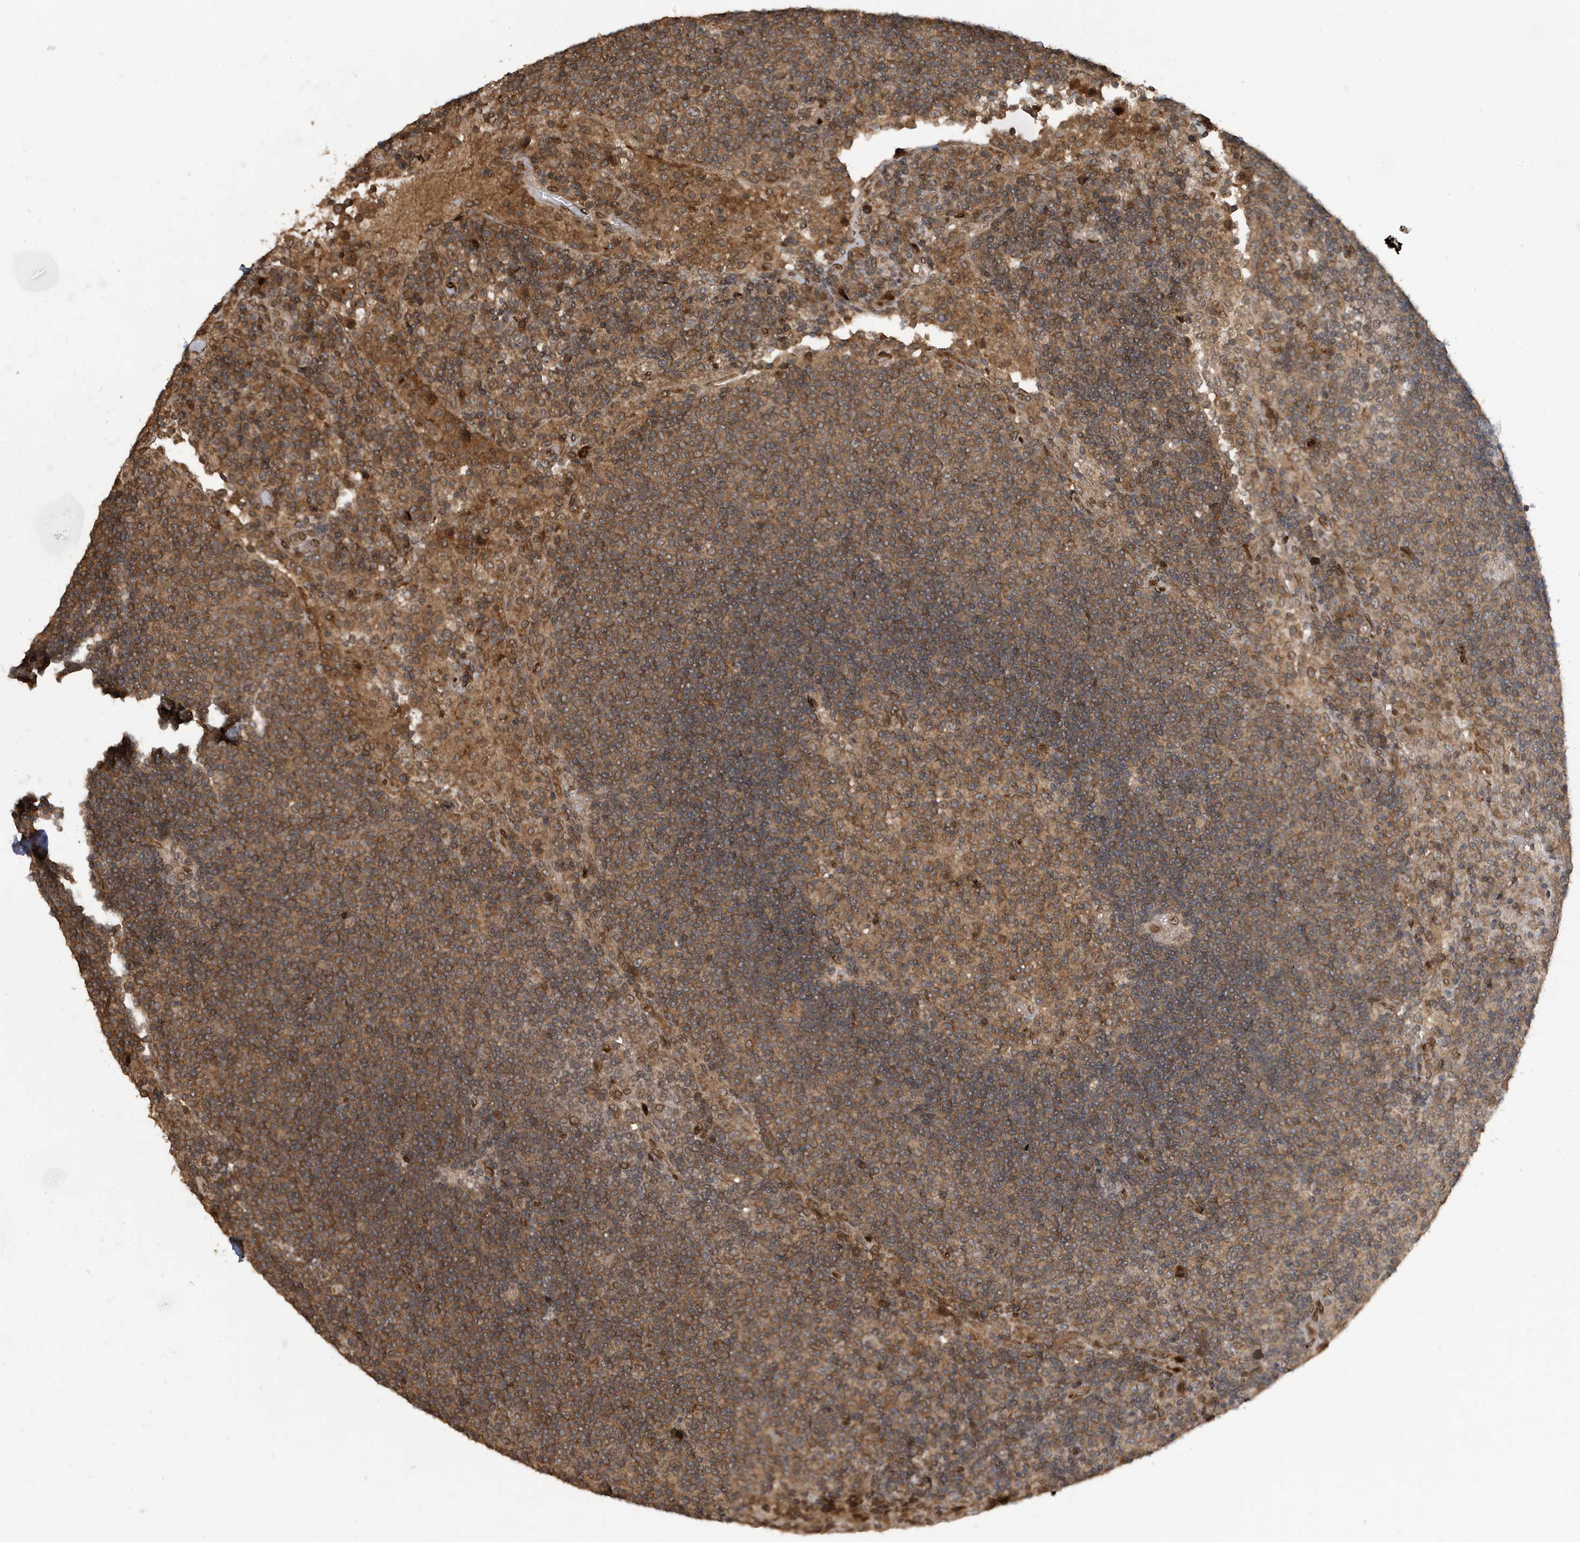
{"staining": {"intensity": "moderate", "quantity": ">75%", "location": "cytoplasmic/membranous"}, "tissue": "lymph node", "cell_type": "Germinal center cells", "image_type": "normal", "snomed": [{"axis": "morphology", "description": "Normal tissue, NOS"}, {"axis": "topography", "description": "Lymph node"}], "caption": "Protein positivity by immunohistochemistry (IHC) displays moderate cytoplasmic/membranous staining in about >75% of germinal center cells in unremarkable lymph node. The staining was performed using DAB (3,3'-diaminobenzidine), with brown indicating positive protein expression. Nuclei are stained blue with hematoxylin.", "gene": "DUSP18", "patient": {"sex": "female", "age": 53}}